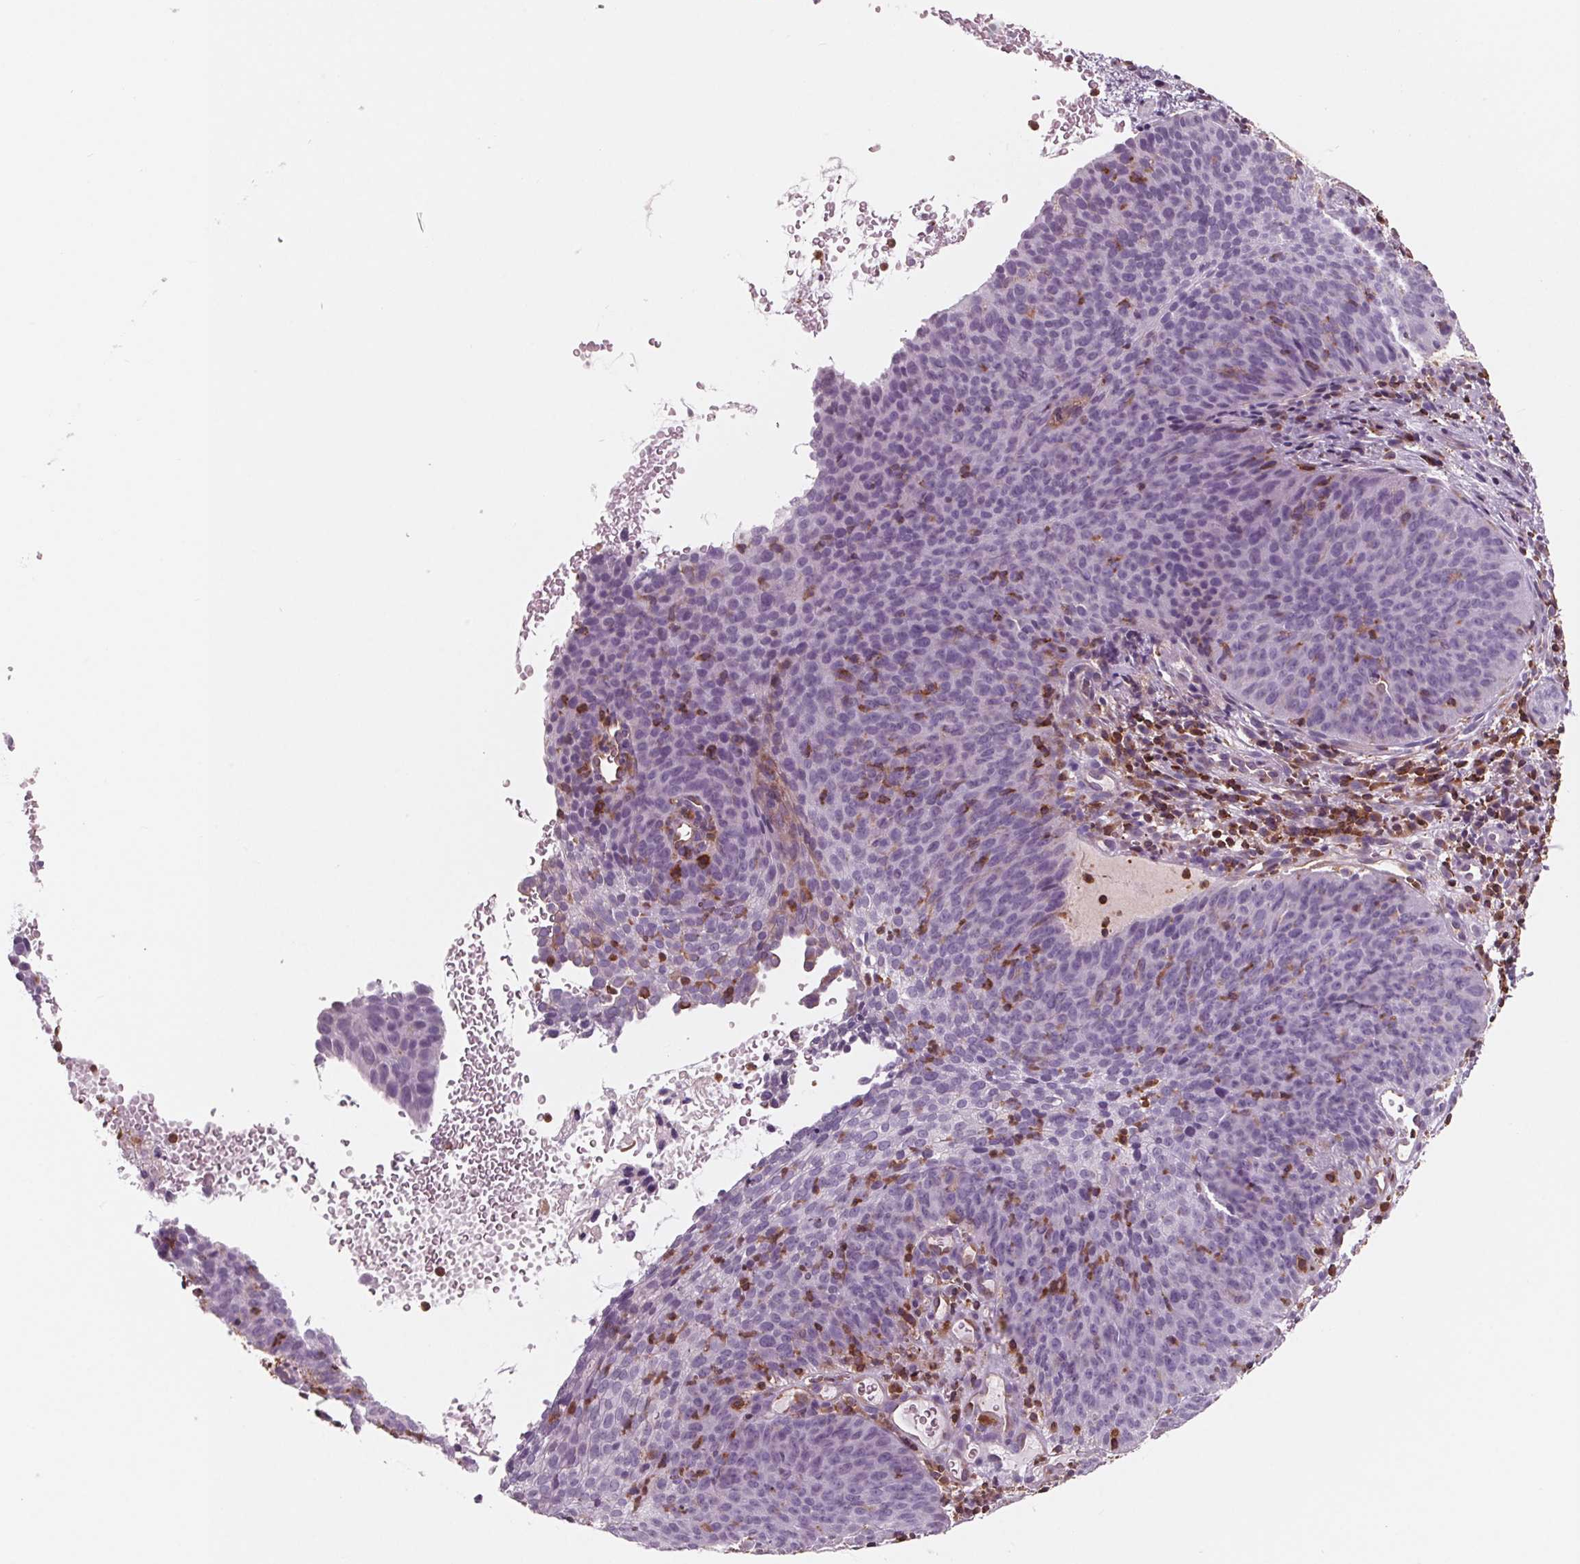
{"staining": {"intensity": "negative", "quantity": "none", "location": "none"}, "tissue": "cervical cancer", "cell_type": "Tumor cells", "image_type": "cancer", "snomed": [{"axis": "morphology", "description": "Squamous cell carcinoma, NOS"}, {"axis": "topography", "description": "Cervix"}], "caption": "This is an immunohistochemistry (IHC) photomicrograph of human cervical squamous cell carcinoma. There is no staining in tumor cells.", "gene": "ARHGAP25", "patient": {"sex": "female", "age": 35}}